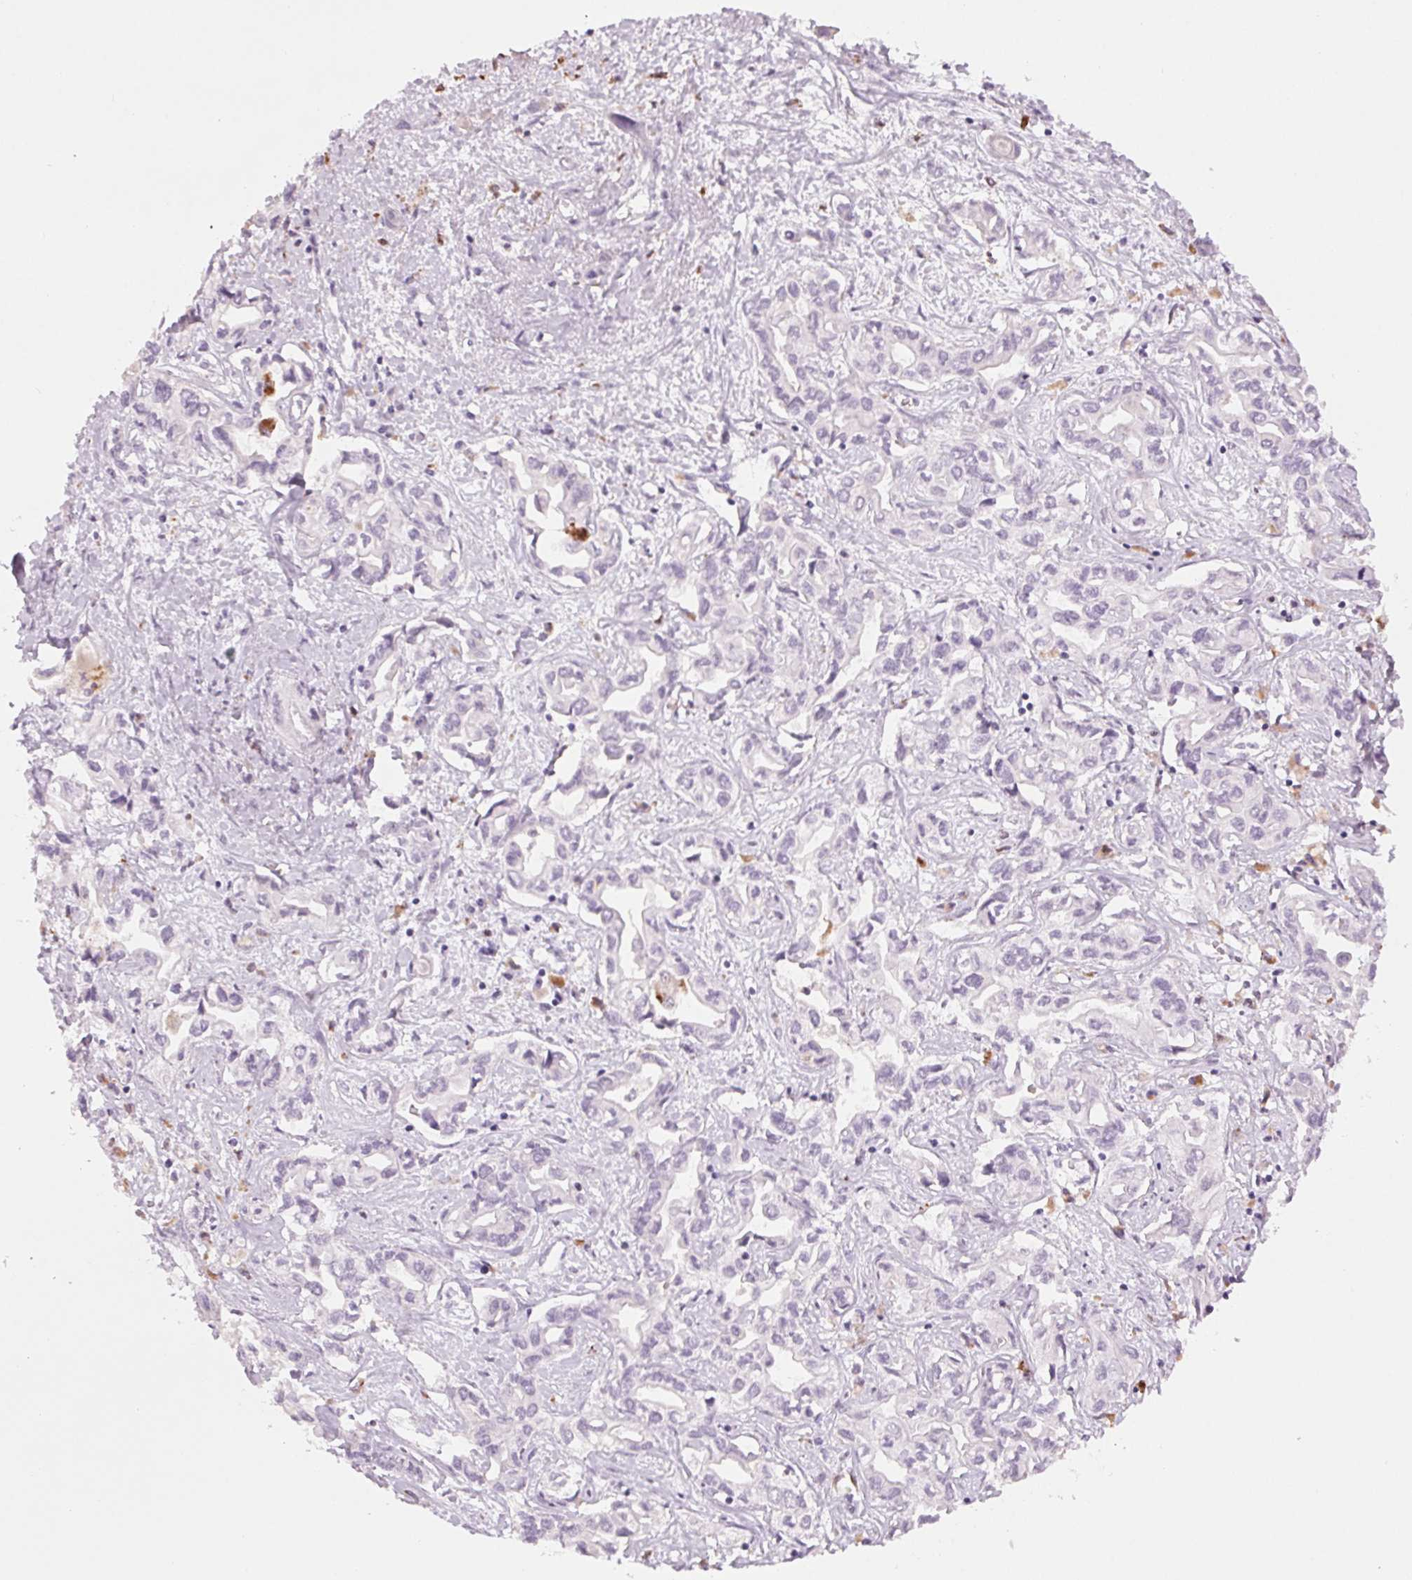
{"staining": {"intensity": "negative", "quantity": "none", "location": "none"}, "tissue": "liver cancer", "cell_type": "Tumor cells", "image_type": "cancer", "snomed": [{"axis": "morphology", "description": "Cholangiocarcinoma"}, {"axis": "topography", "description": "Liver"}], "caption": "High power microscopy micrograph of an immunohistochemistry image of cholangiocarcinoma (liver), revealing no significant positivity in tumor cells.", "gene": "MPO", "patient": {"sex": "female", "age": 64}}